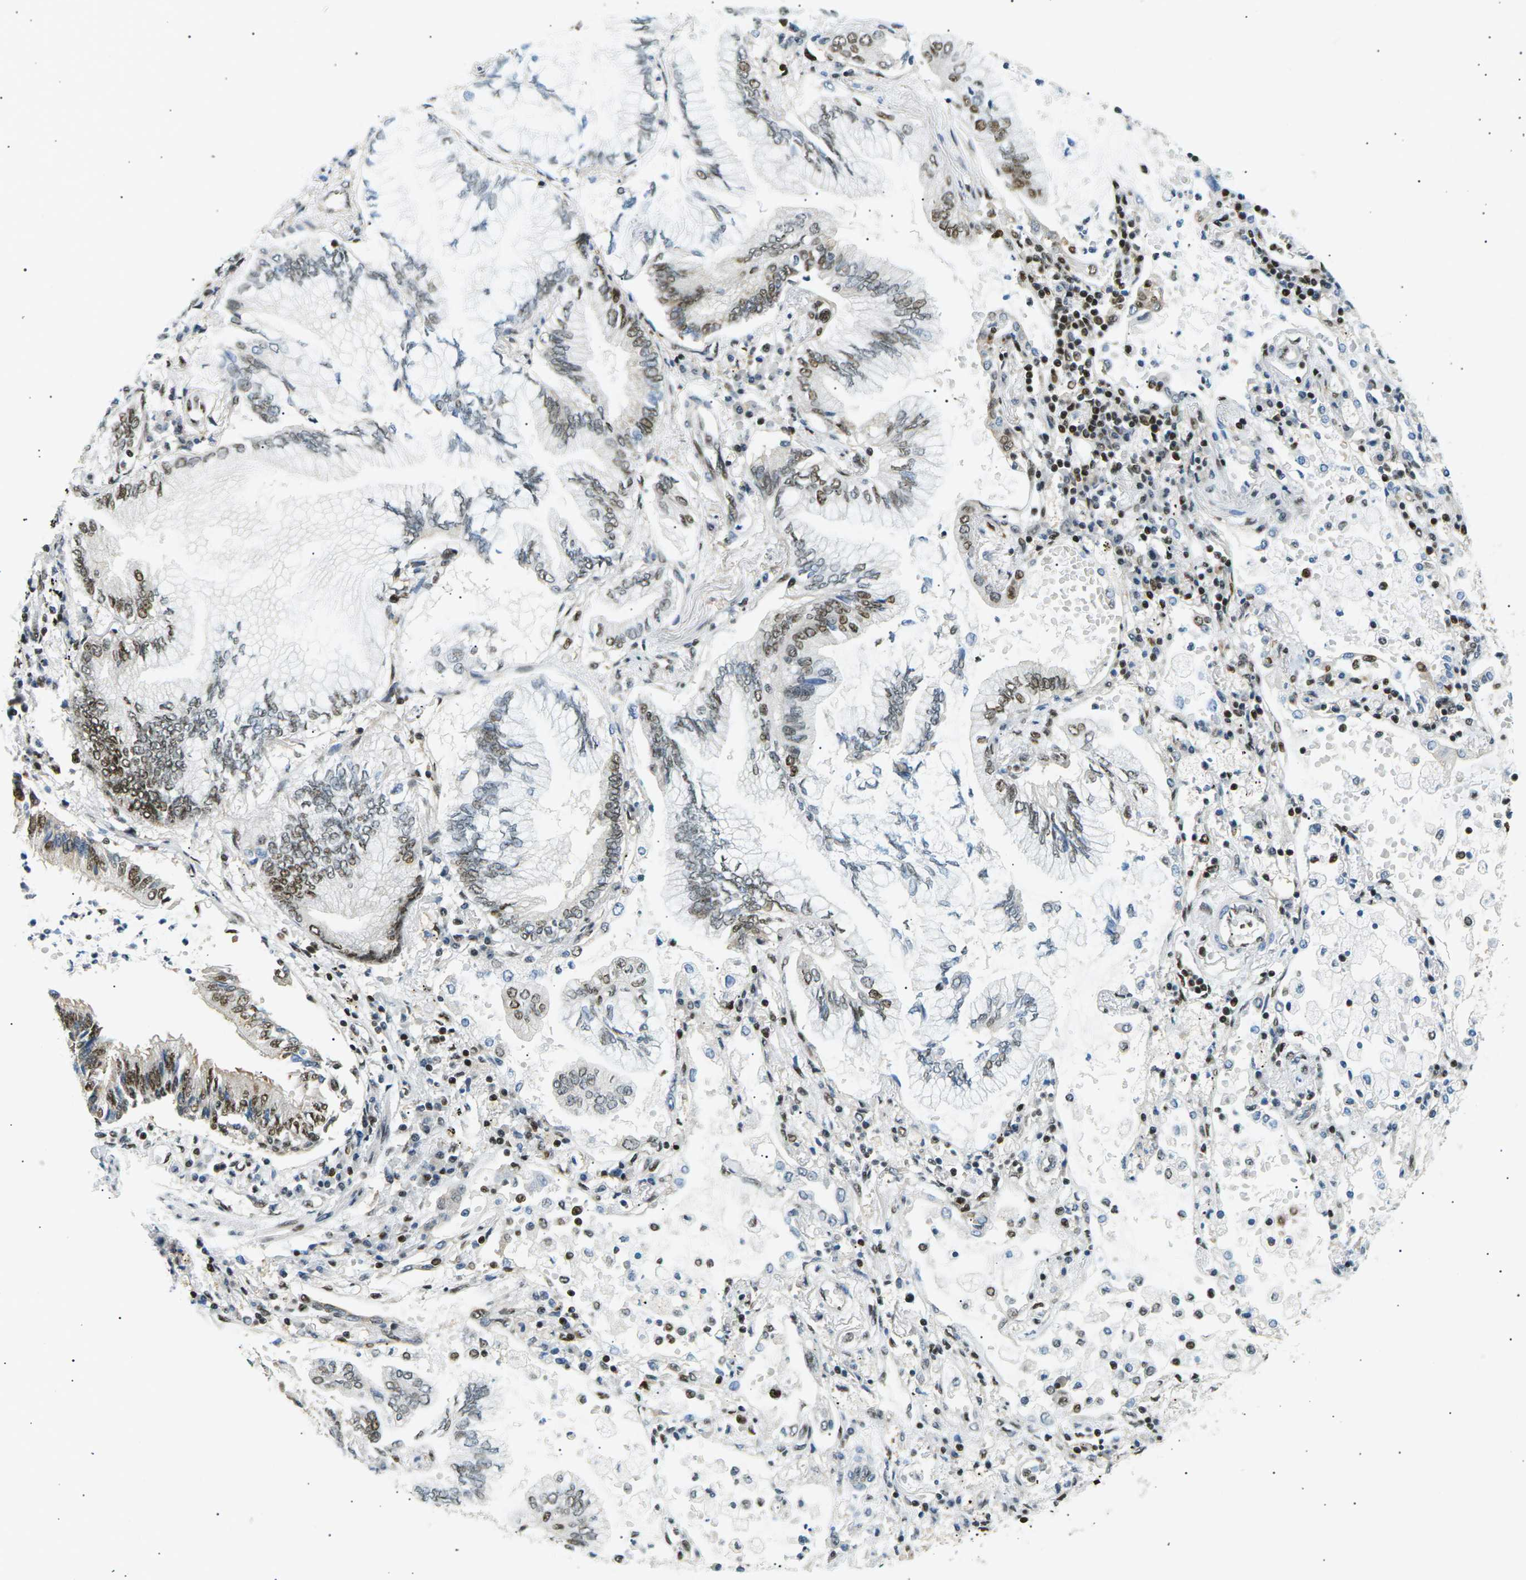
{"staining": {"intensity": "moderate", "quantity": "25%-75%", "location": "nuclear"}, "tissue": "lung cancer", "cell_type": "Tumor cells", "image_type": "cancer", "snomed": [{"axis": "morphology", "description": "Normal tissue, NOS"}, {"axis": "morphology", "description": "Adenocarcinoma, NOS"}, {"axis": "topography", "description": "Bronchus"}, {"axis": "topography", "description": "Lung"}], "caption": "Immunohistochemistry (DAB (3,3'-diaminobenzidine)) staining of lung adenocarcinoma shows moderate nuclear protein staining in approximately 25%-75% of tumor cells.", "gene": "RPA2", "patient": {"sex": "female", "age": 70}}